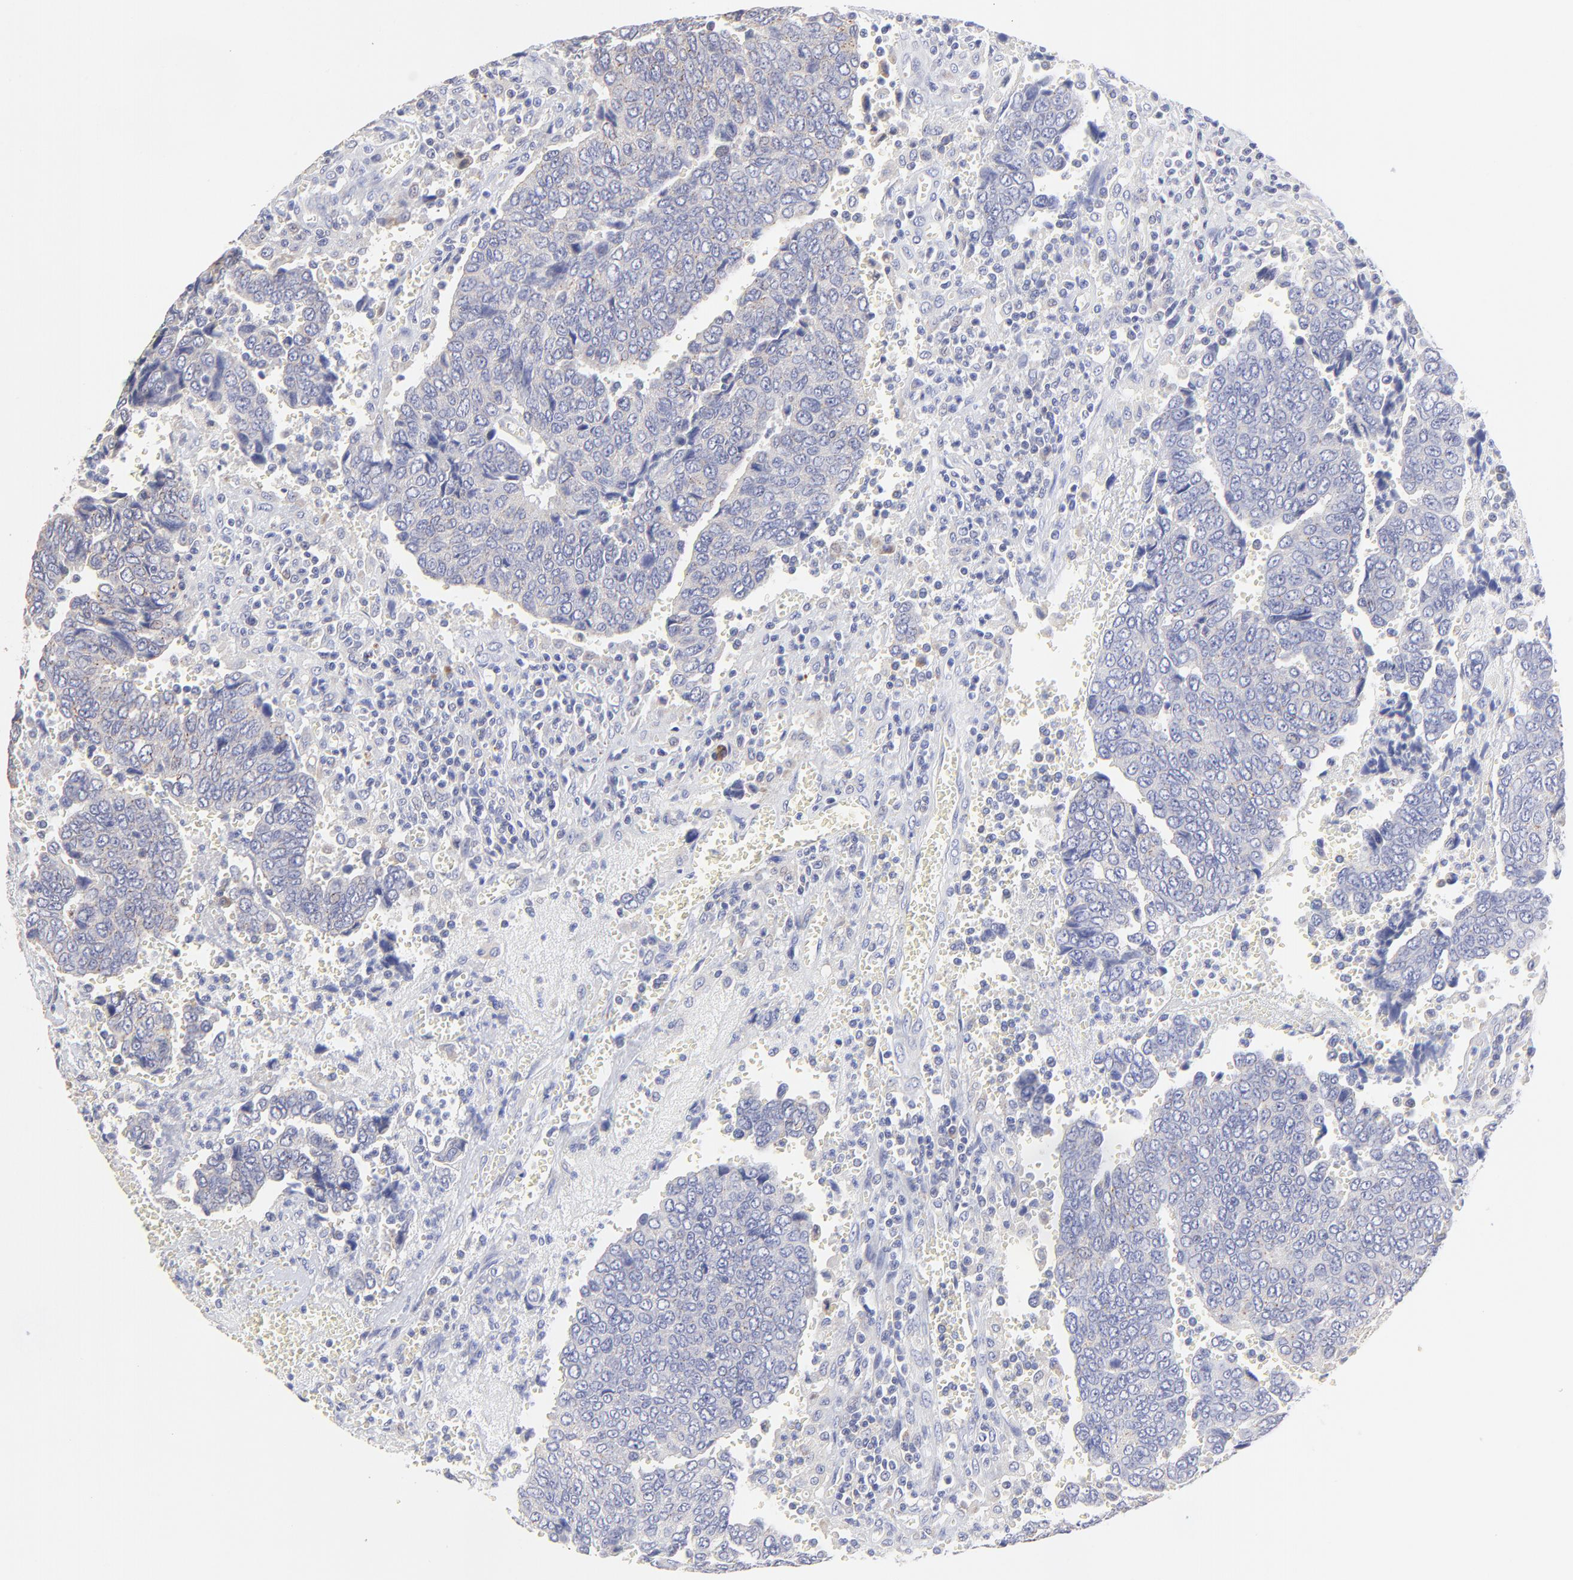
{"staining": {"intensity": "negative", "quantity": "none", "location": "none"}, "tissue": "urothelial cancer", "cell_type": "Tumor cells", "image_type": "cancer", "snomed": [{"axis": "morphology", "description": "Urothelial carcinoma, High grade"}, {"axis": "topography", "description": "Urinary bladder"}], "caption": "High magnification brightfield microscopy of high-grade urothelial carcinoma stained with DAB (brown) and counterstained with hematoxylin (blue): tumor cells show no significant staining. (DAB immunohistochemistry, high magnification).", "gene": "LHFPL1", "patient": {"sex": "male", "age": 86}}